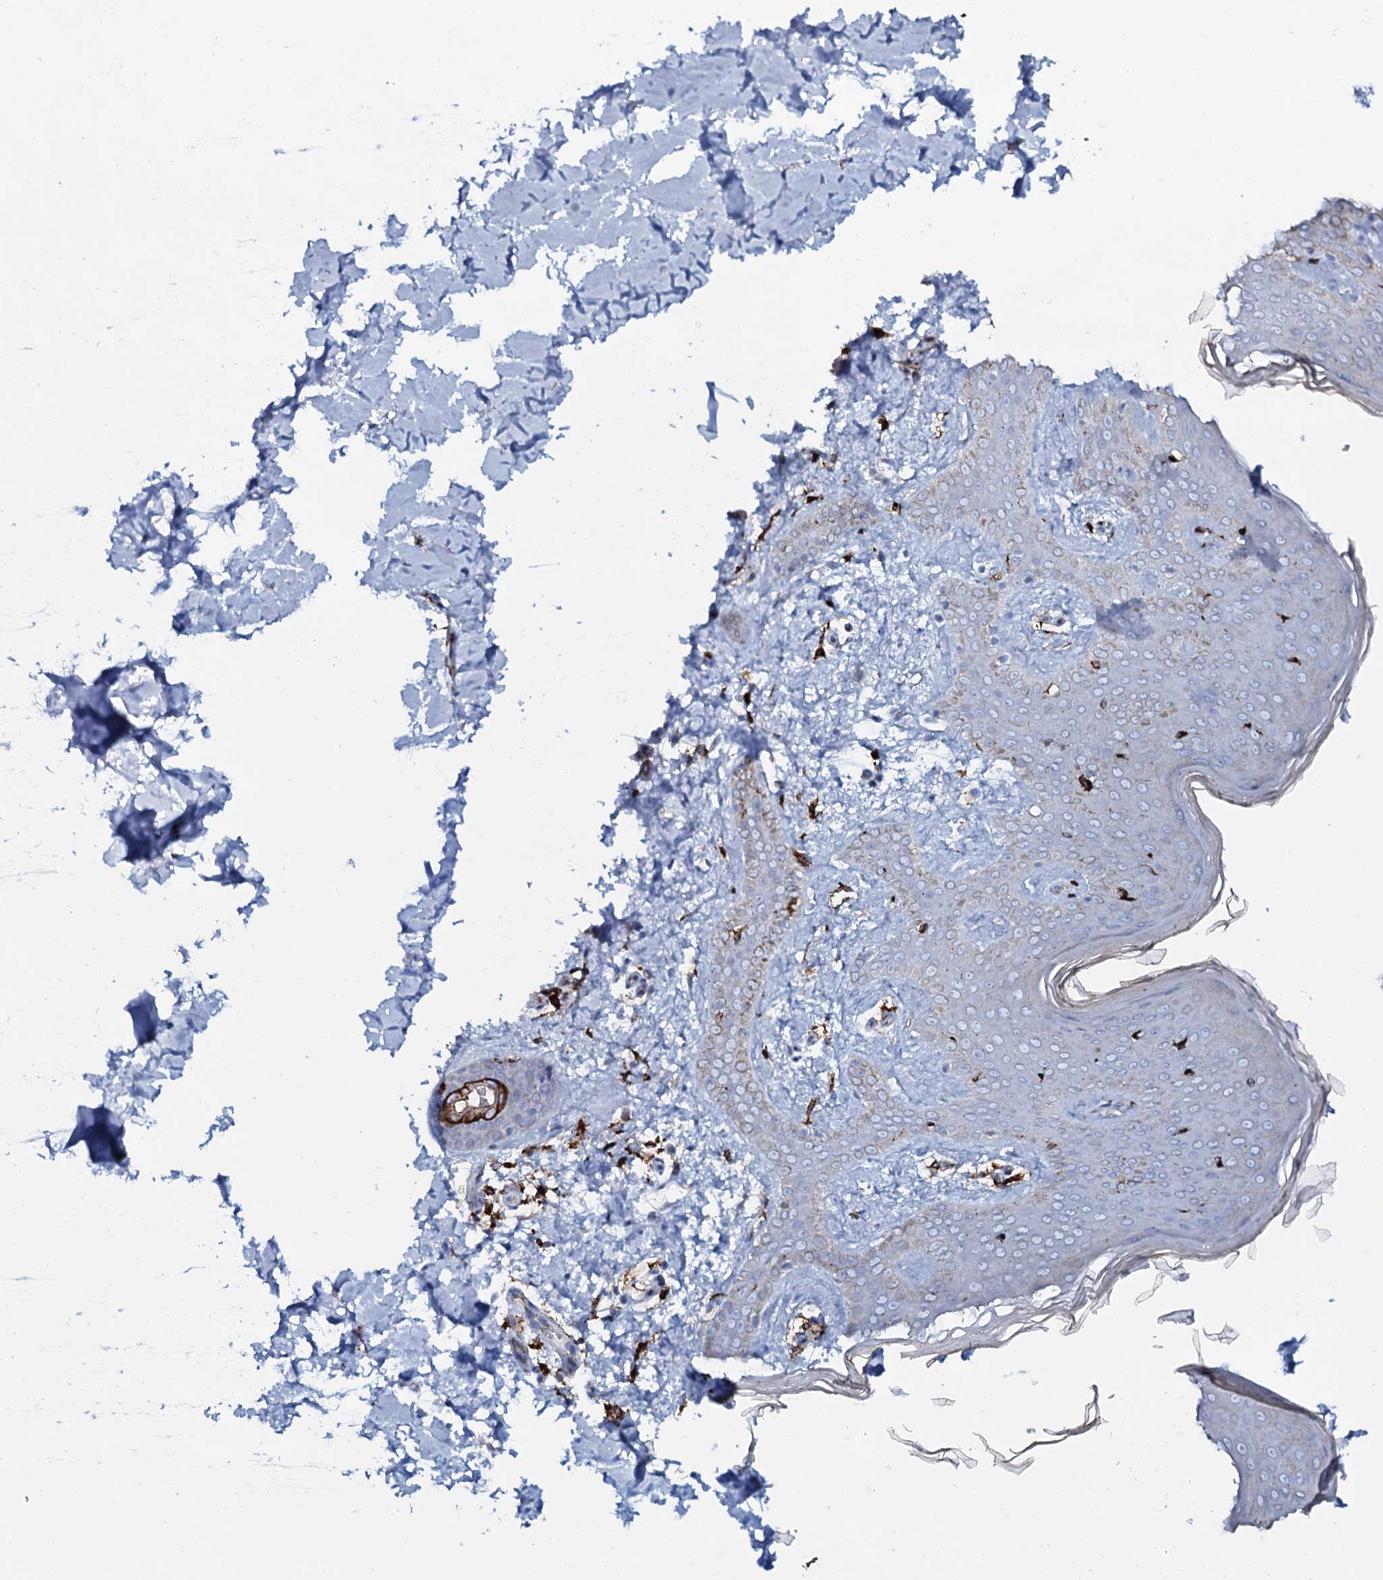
{"staining": {"intensity": "negative", "quantity": "none", "location": "none"}, "tissue": "skin", "cell_type": "Fibroblasts", "image_type": "normal", "snomed": [{"axis": "morphology", "description": "Normal tissue, NOS"}, {"axis": "topography", "description": "Skin"}], "caption": "IHC histopathology image of benign human skin stained for a protein (brown), which demonstrates no expression in fibroblasts.", "gene": "OSBPL2", "patient": {"sex": "male", "age": 36}}